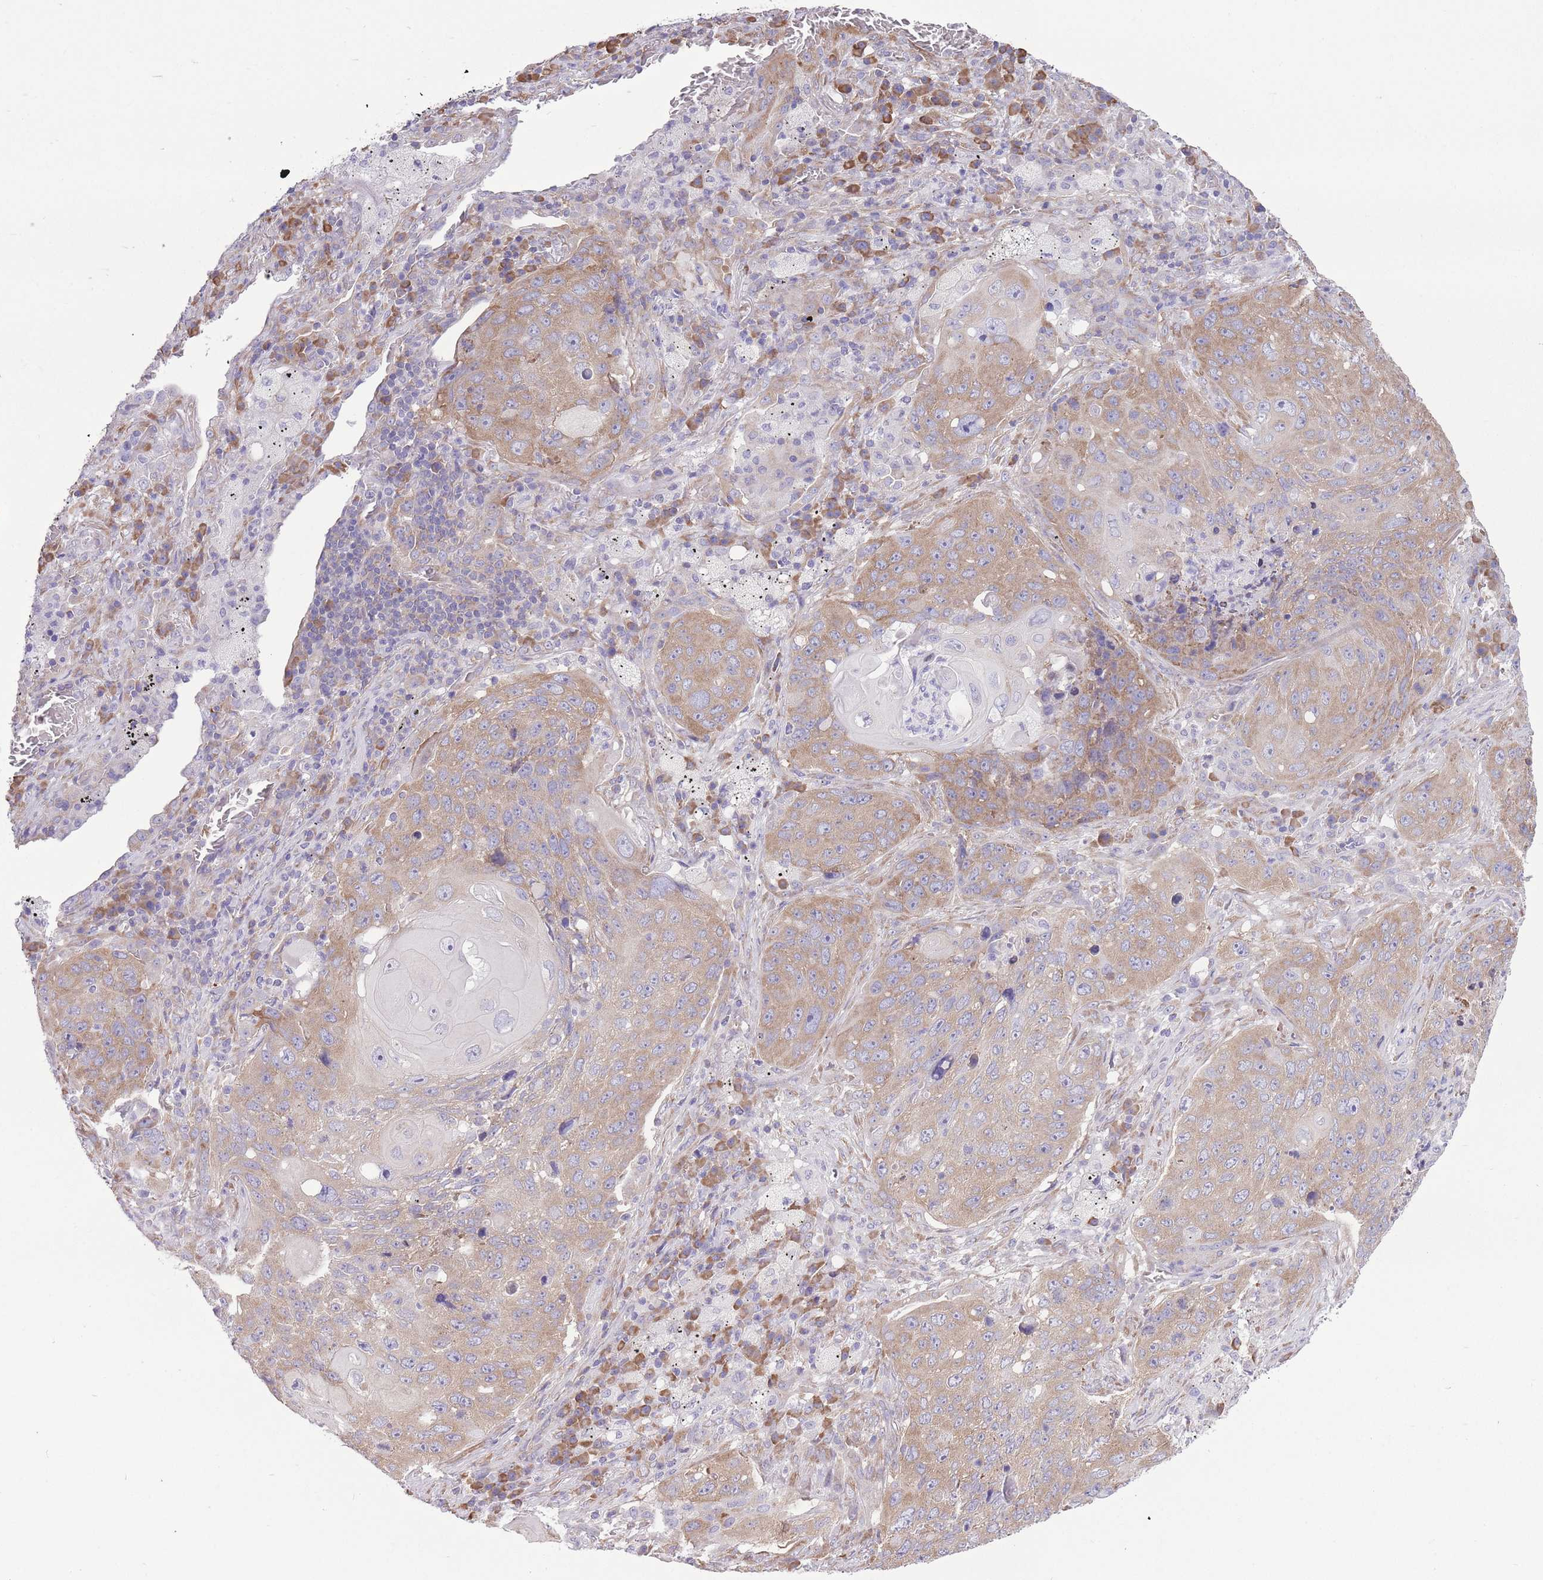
{"staining": {"intensity": "weak", "quantity": ">75%", "location": "cytoplasmic/membranous"}, "tissue": "lung cancer", "cell_type": "Tumor cells", "image_type": "cancer", "snomed": [{"axis": "morphology", "description": "Squamous cell carcinoma, NOS"}, {"axis": "topography", "description": "Lung"}], "caption": "Weak cytoplasmic/membranous positivity for a protein is appreciated in approximately >75% of tumor cells of lung cancer (squamous cell carcinoma) using immunohistochemistry (IHC).", "gene": "ZNF501", "patient": {"sex": "female", "age": 63}}